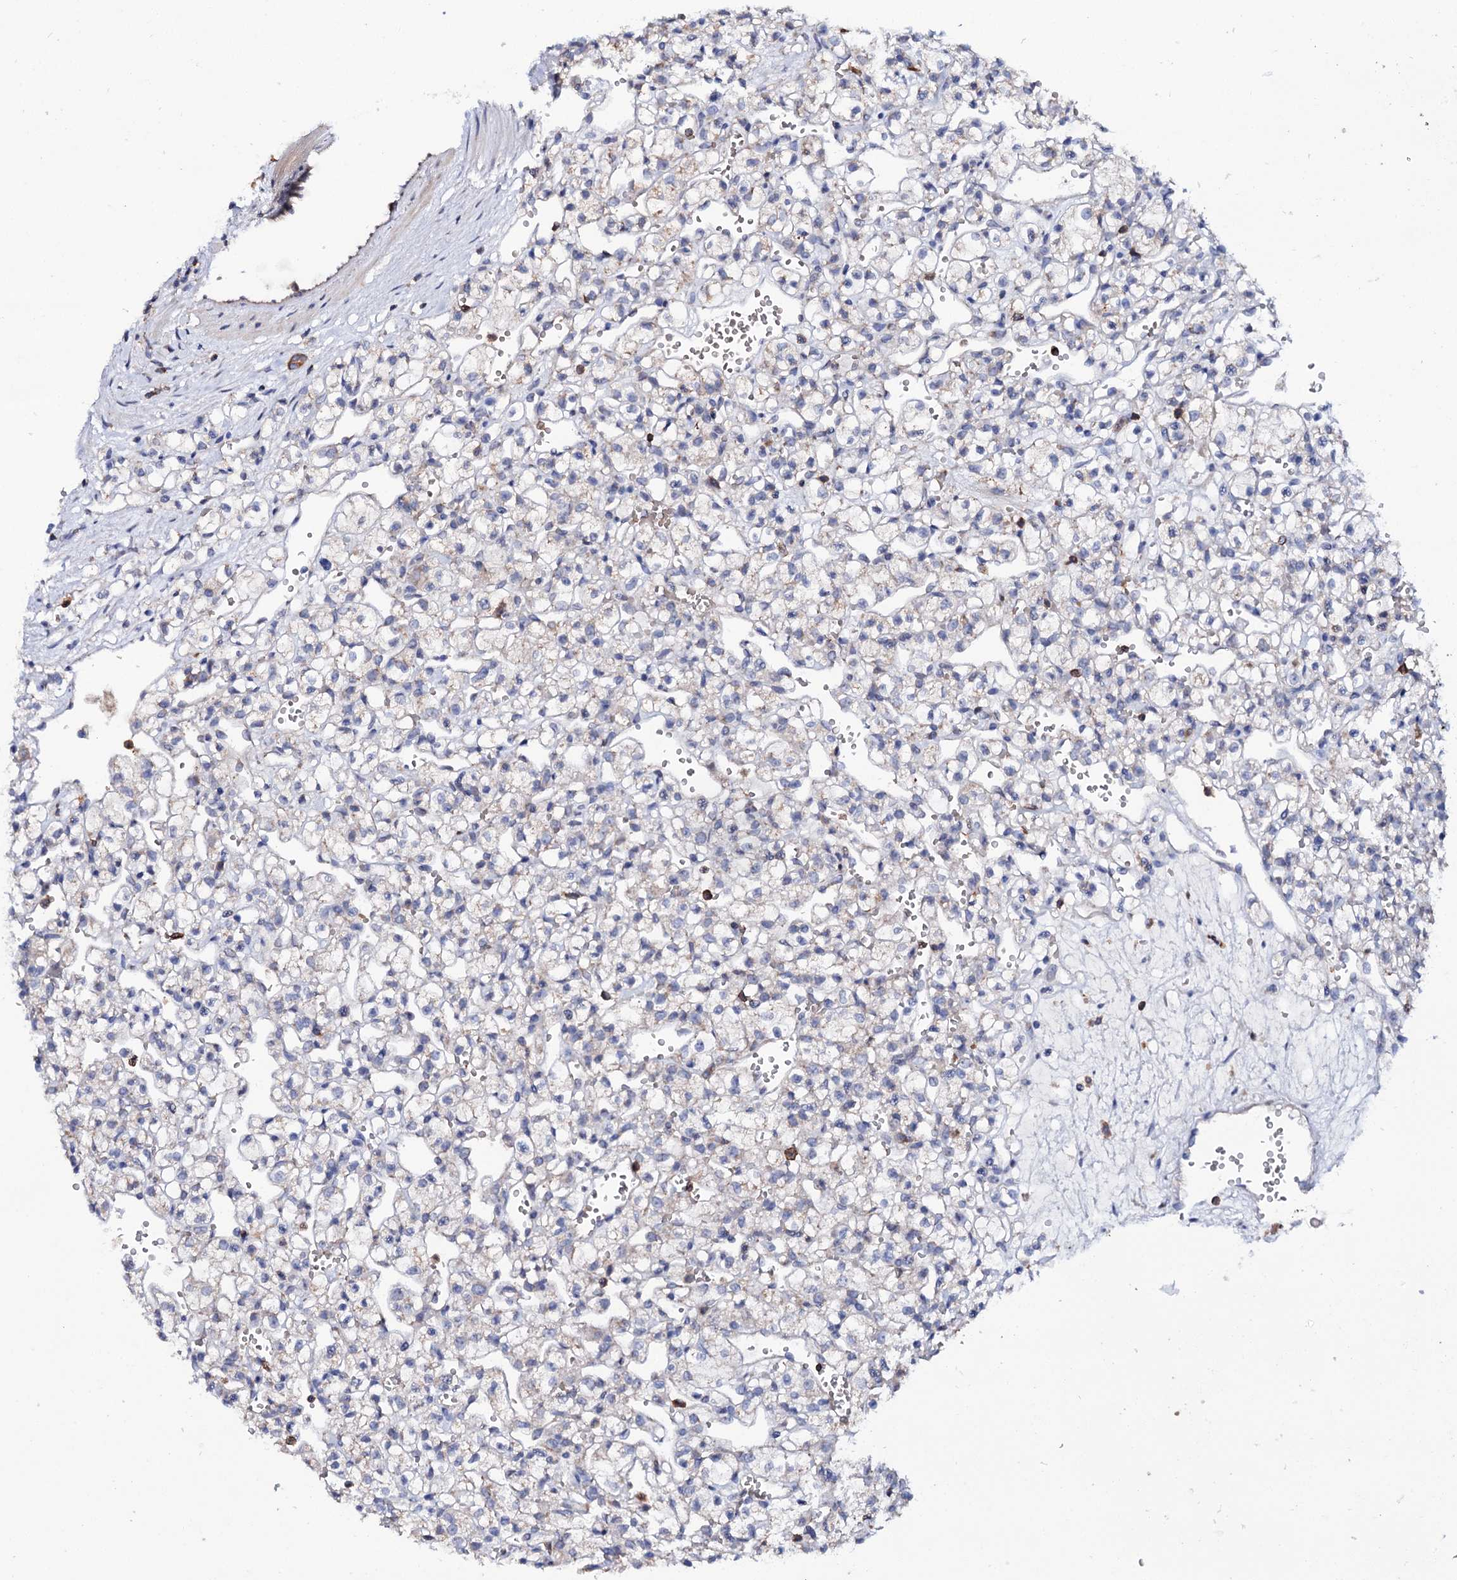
{"staining": {"intensity": "moderate", "quantity": "<25%", "location": "cytoplasmic/membranous"}, "tissue": "renal cancer", "cell_type": "Tumor cells", "image_type": "cancer", "snomed": [{"axis": "morphology", "description": "Adenocarcinoma, NOS"}, {"axis": "topography", "description": "Kidney"}], "caption": "High-magnification brightfield microscopy of renal cancer (adenocarcinoma) stained with DAB (3,3'-diaminobenzidine) (brown) and counterstained with hematoxylin (blue). tumor cells exhibit moderate cytoplasmic/membranous positivity is seen in approximately<25% of cells.", "gene": "UBASH3B", "patient": {"sex": "female", "age": 59}}